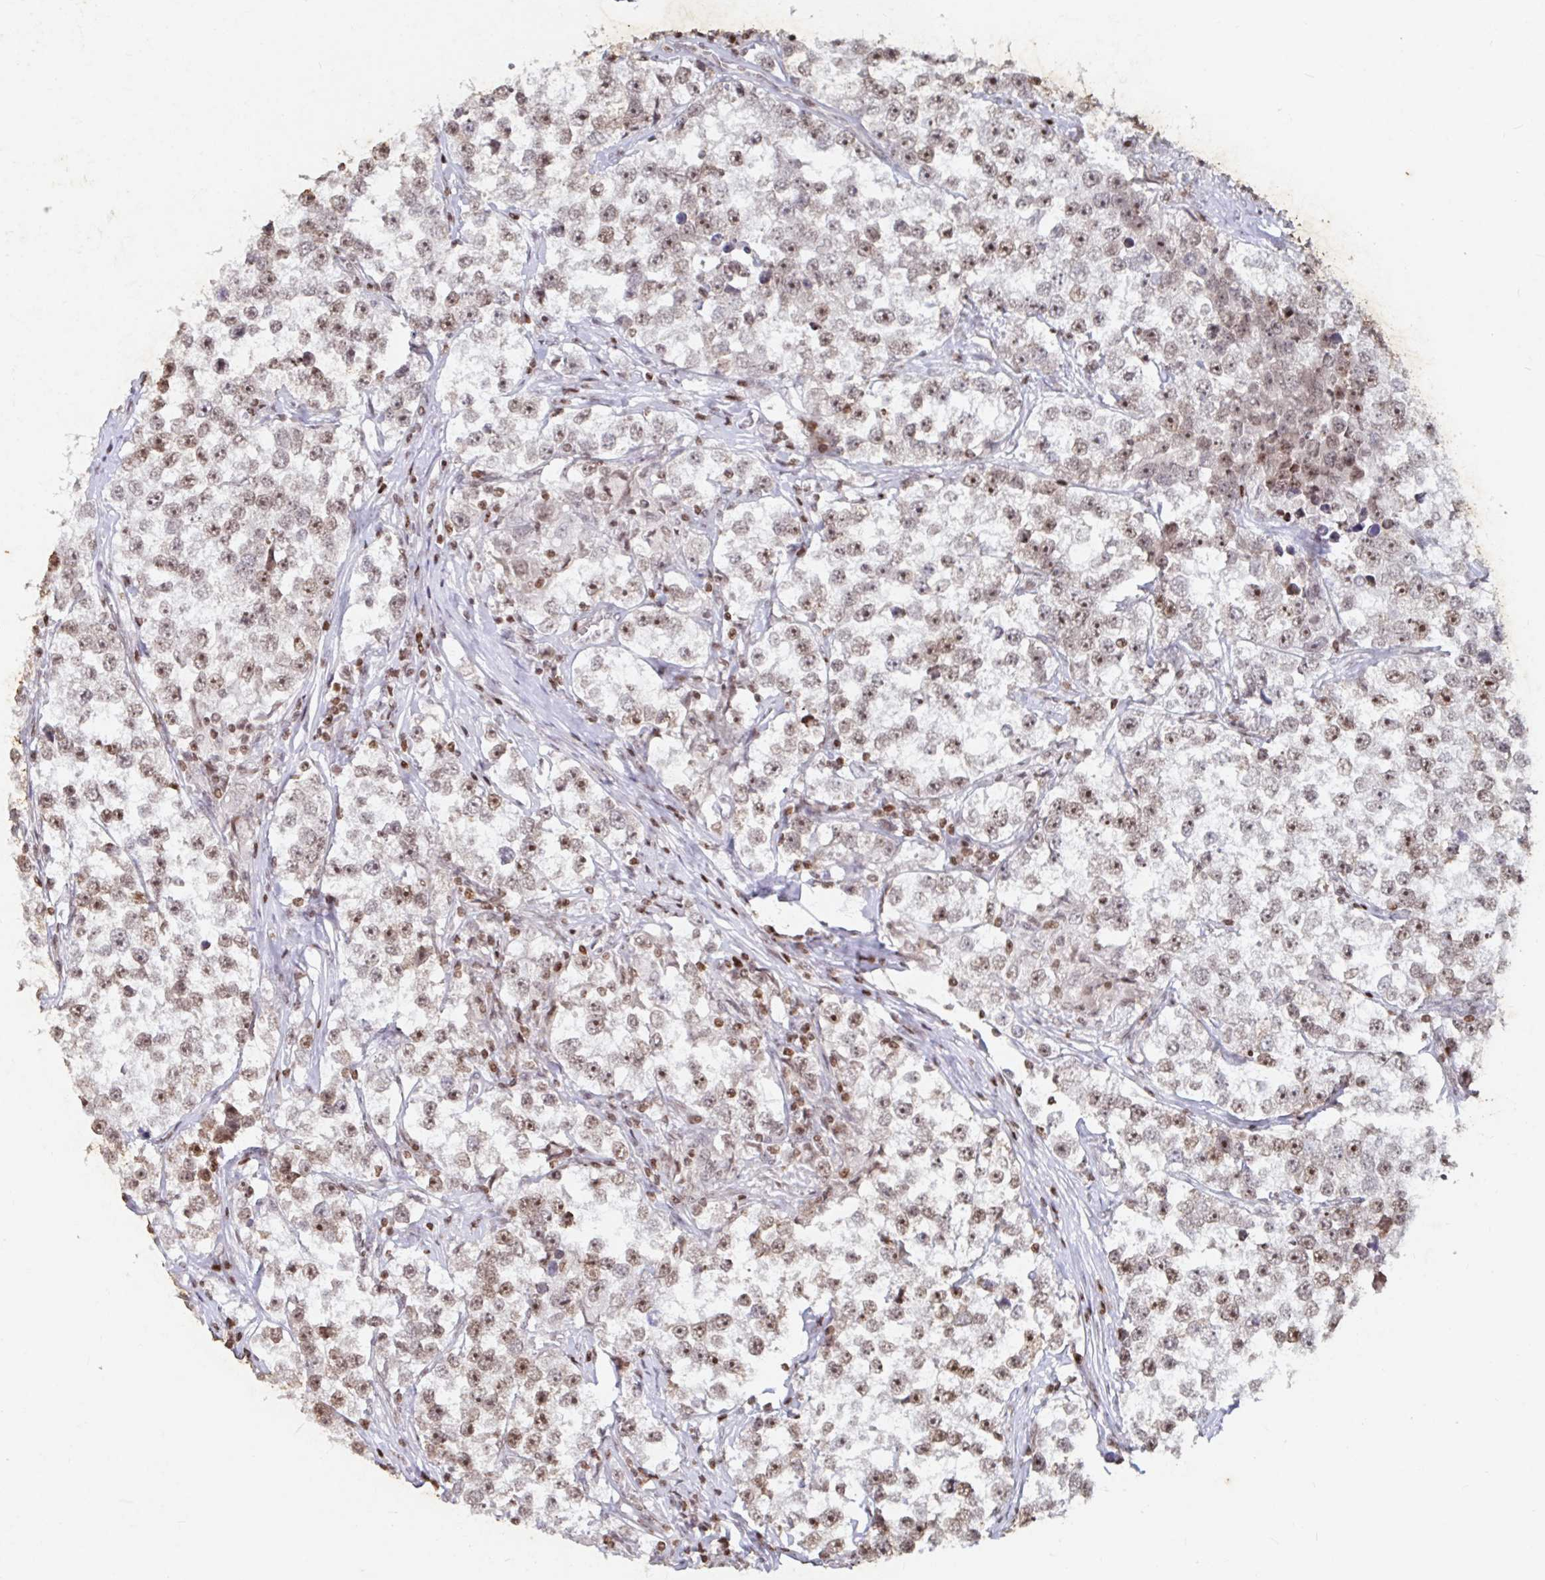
{"staining": {"intensity": "moderate", "quantity": ">75%", "location": "nuclear"}, "tissue": "testis cancer", "cell_type": "Tumor cells", "image_type": "cancer", "snomed": [{"axis": "morphology", "description": "Seminoma, NOS"}, {"axis": "topography", "description": "Testis"}], "caption": "Testis cancer (seminoma) stained with IHC reveals moderate nuclear positivity in about >75% of tumor cells. (IHC, brightfield microscopy, high magnification).", "gene": "C19orf53", "patient": {"sex": "male", "age": 46}}